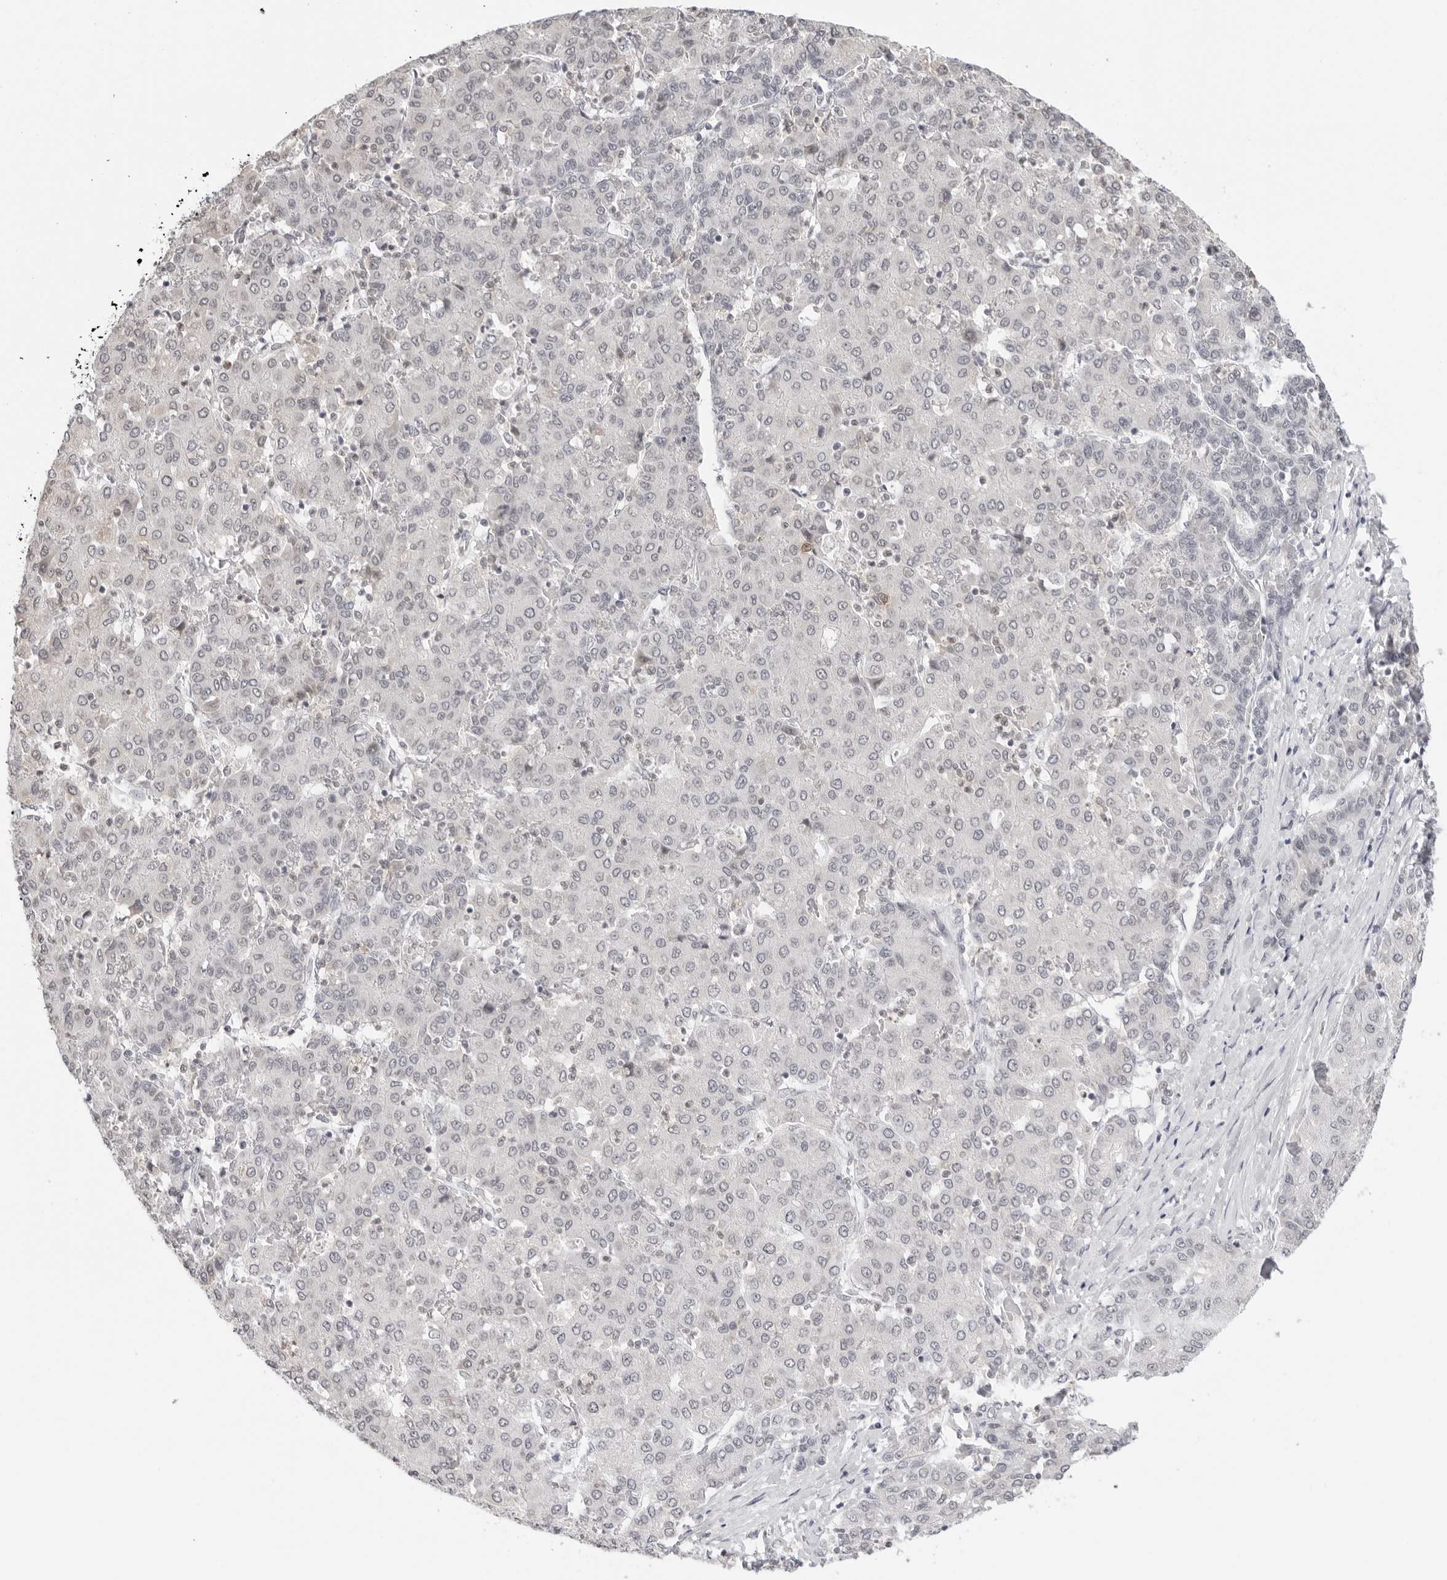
{"staining": {"intensity": "negative", "quantity": "none", "location": "none"}, "tissue": "liver cancer", "cell_type": "Tumor cells", "image_type": "cancer", "snomed": [{"axis": "morphology", "description": "Carcinoma, Hepatocellular, NOS"}, {"axis": "topography", "description": "Liver"}], "caption": "Immunohistochemistry (IHC) image of neoplastic tissue: human liver hepatocellular carcinoma stained with DAB (3,3'-diaminobenzidine) displays no significant protein staining in tumor cells.", "gene": "MSH6", "patient": {"sex": "male", "age": 65}}